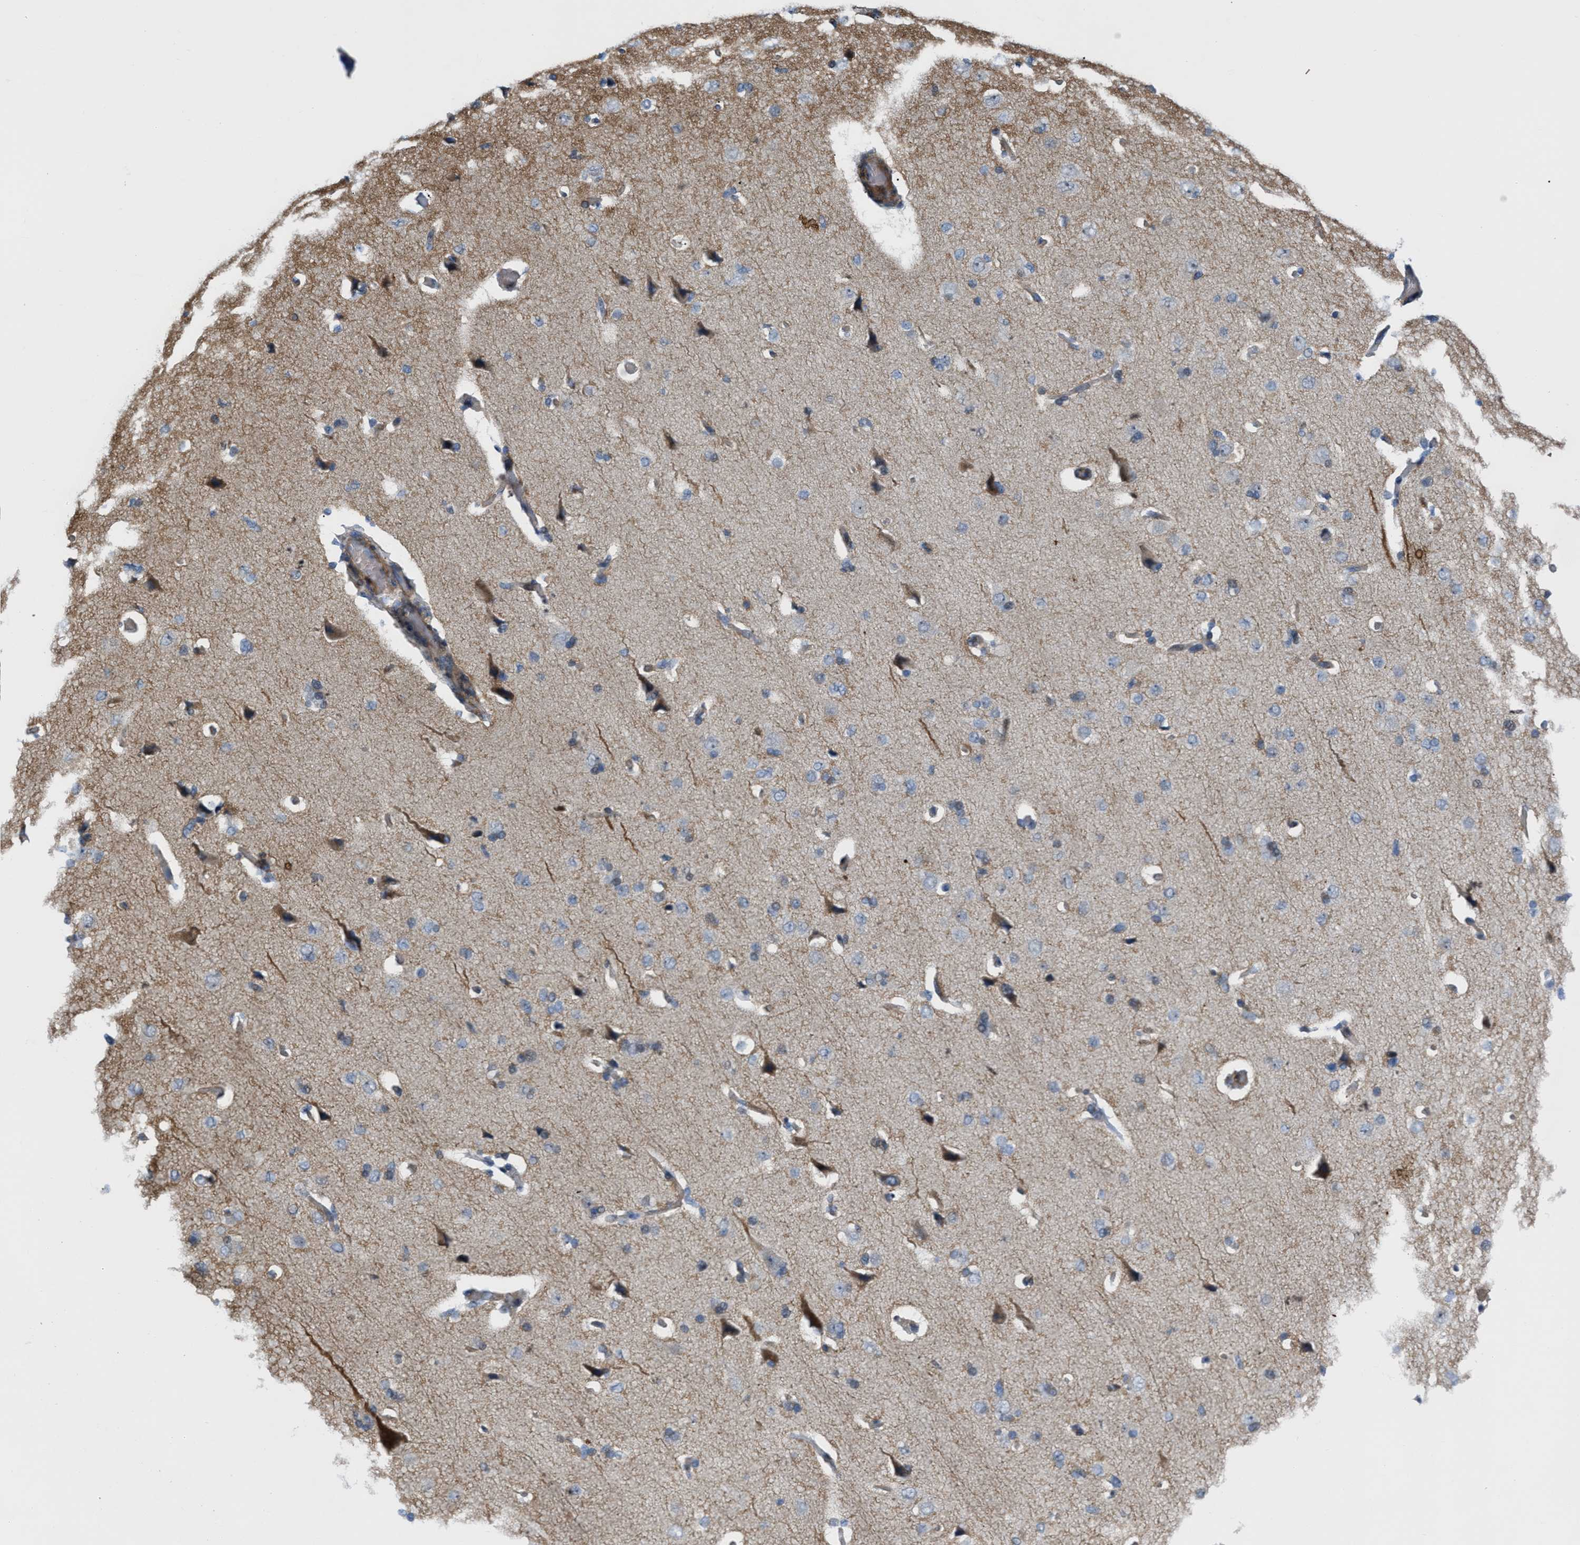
{"staining": {"intensity": "weak", "quantity": "25%-75%", "location": "cytoplasmic/membranous"}, "tissue": "cerebral cortex", "cell_type": "Endothelial cells", "image_type": "normal", "snomed": [{"axis": "morphology", "description": "Normal tissue, NOS"}, {"axis": "topography", "description": "Cerebral cortex"}], "caption": "Cerebral cortex stained for a protein (brown) demonstrates weak cytoplasmic/membranous positive expression in about 25%-75% of endothelial cells.", "gene": "POLR1F", "patient": {"sex": "male", "age": 62}}